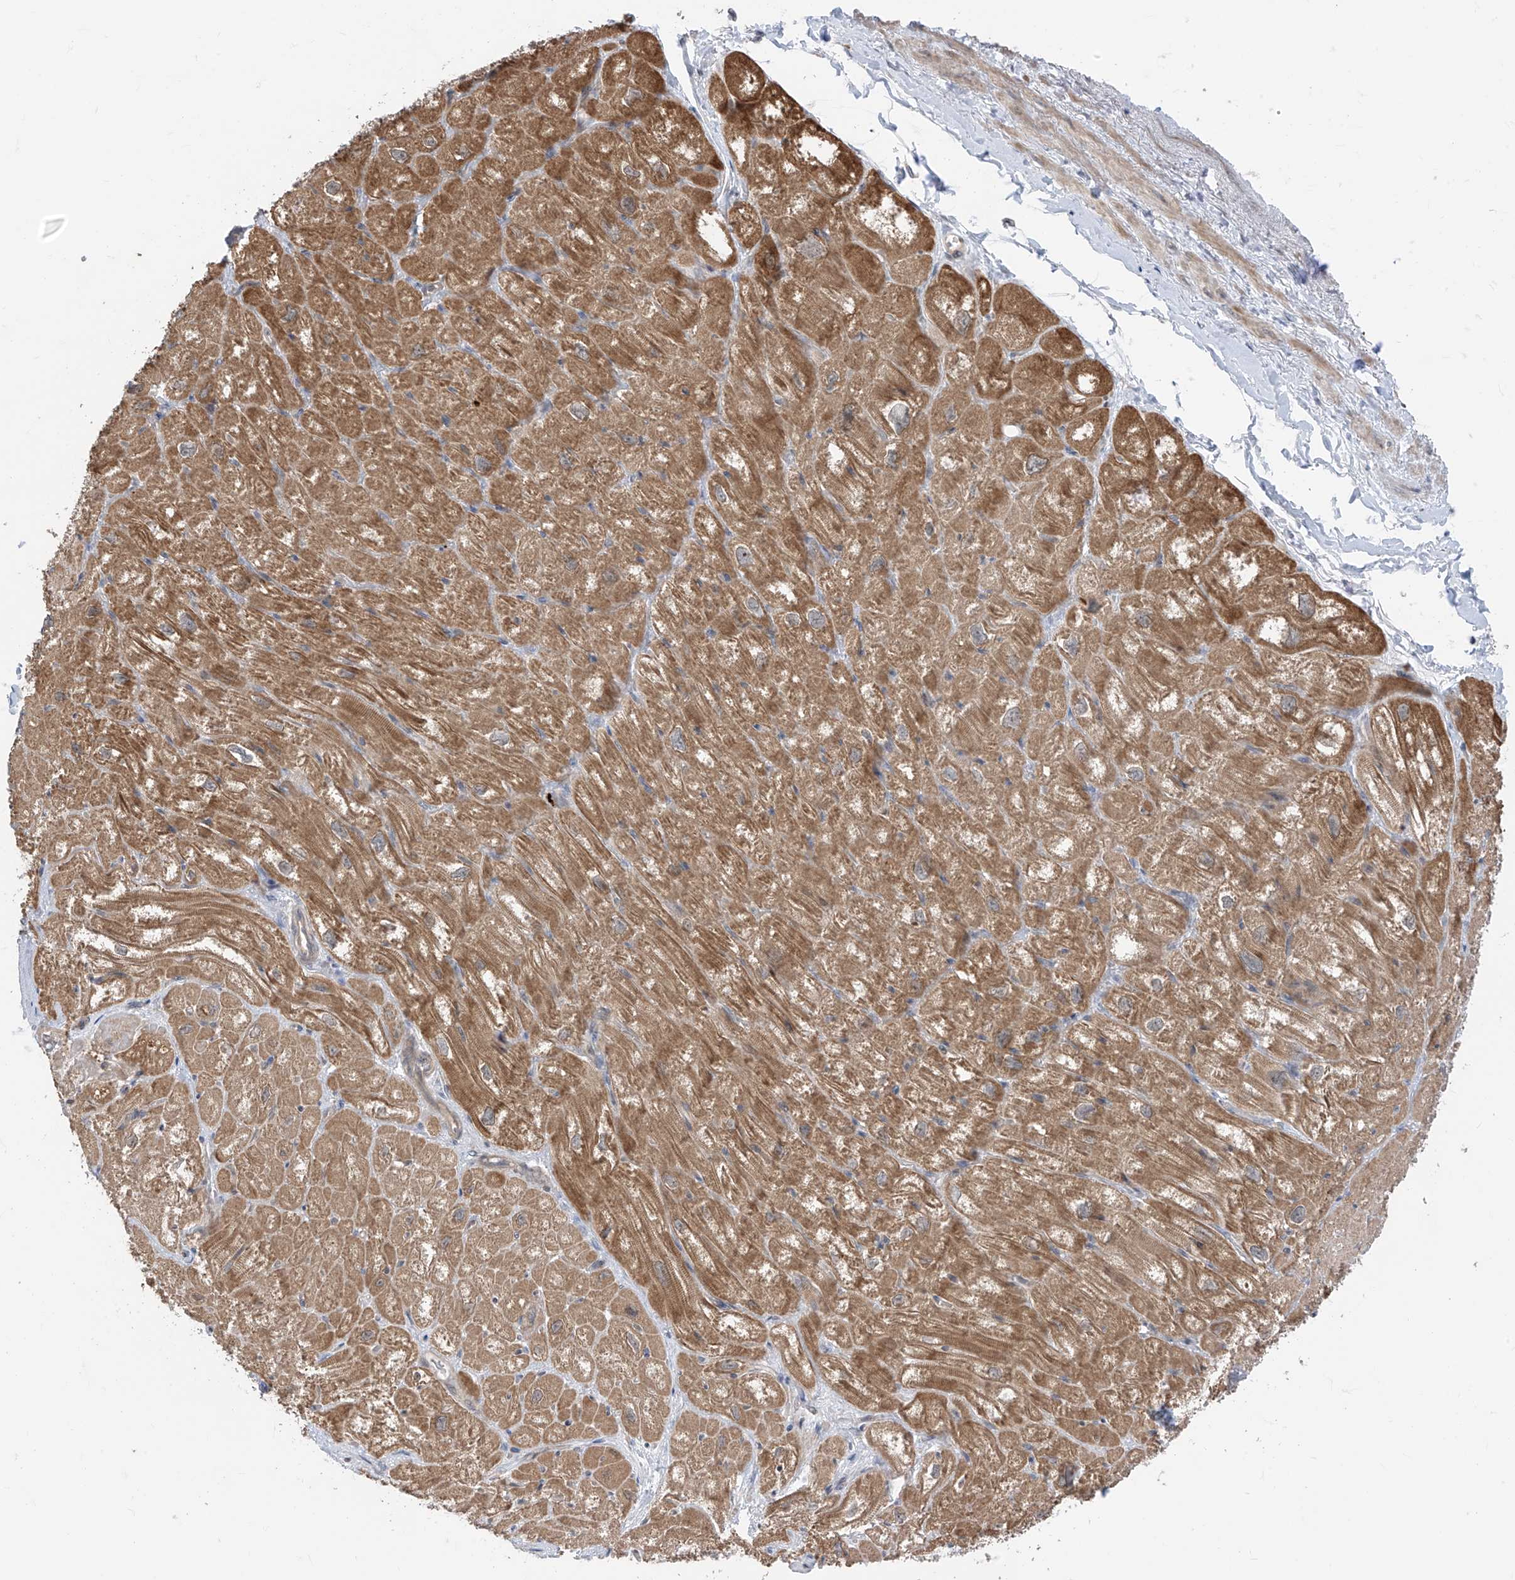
{"staining": {"intensity": "moderate", "quantity": ">75%", "location": "cytoplasmic/membranous"}, "tissue": "heart muscle", "cell_type": "Cardiomyocytes", "image_type": "normal", "snomed": [{"axis": "morphology", "description": "Normal tissue, NOS"}, {"axis": "topography", "description": "Heart"}], "caption": "There is medium levels of moderate cytoplasmic/membranous staining in cardiomyocytes of benign heart muscle, as demonstrated by immunohistochemical staining (brown color).", "gene": "TTC38", "patient": {"sex": "male", "age": 50}}